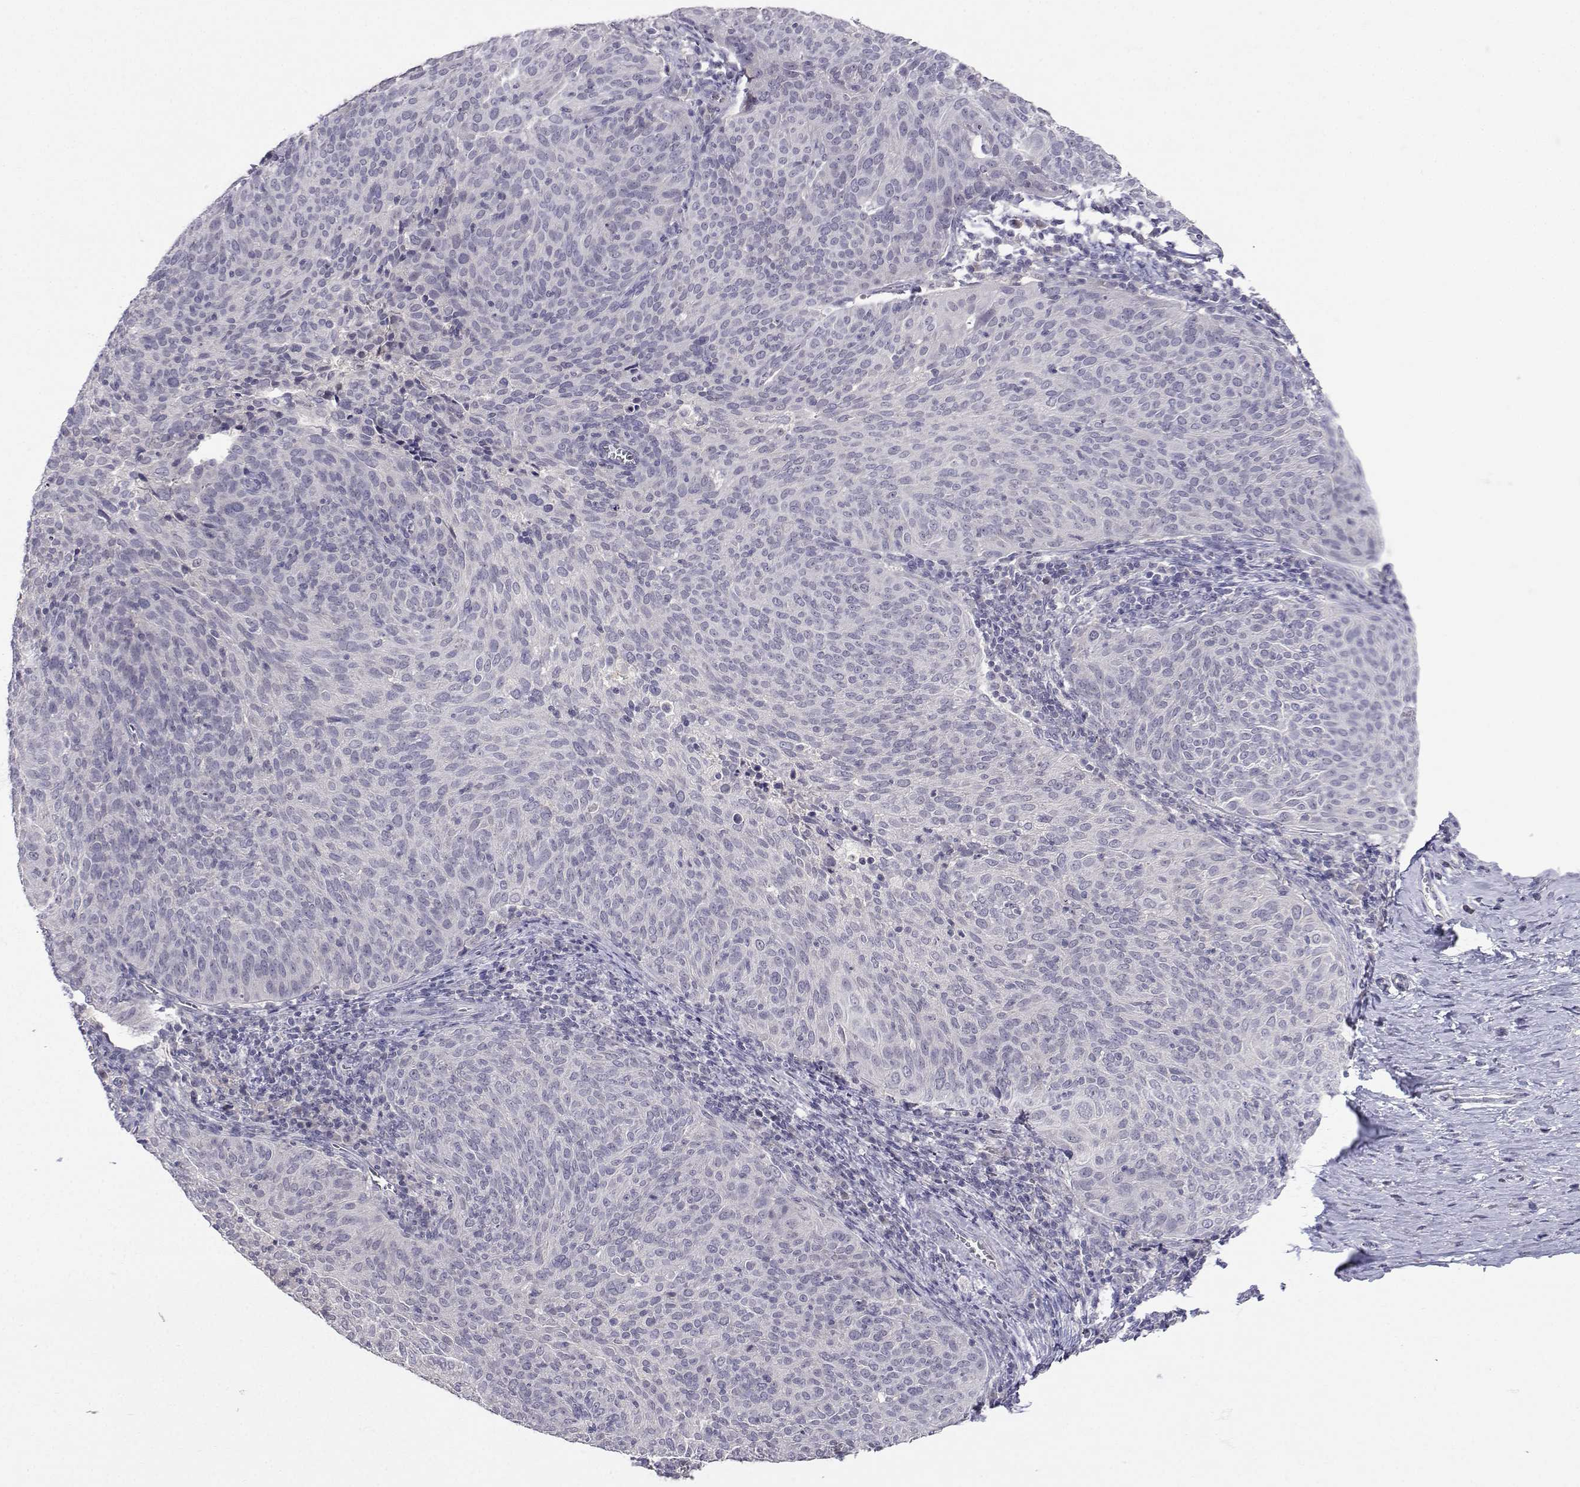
{"staining": {"intensity": "negative", "quantity": "none", "location": "none"}, "tissue": "cervical cancer", "cell_type": "Tumor cells", "image_type": "cancer", "snomed": [{"axis": "morphology", "description": "Squamous cell carcinoma, NOS"}, {"axis": "topography", "description": "Cervix"}], "caption": "An image of human cervical squamous cell carcinoma is negative for staining in tumor cells.", "gene": "SLC6A3", "patient": {"sex": "female", "age": 39}}